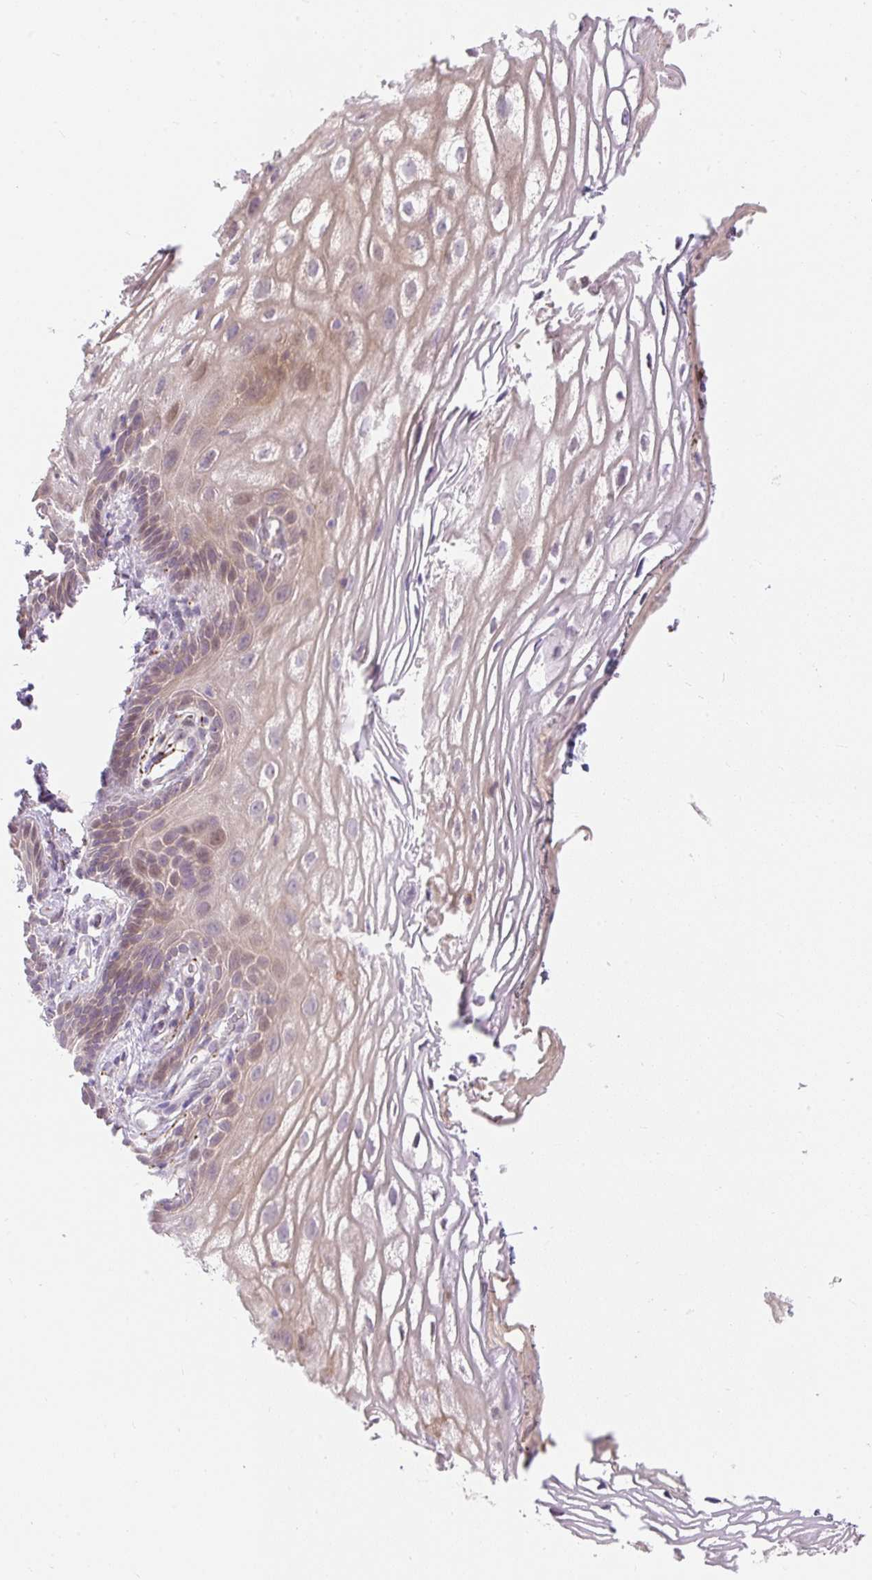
{"staining": {"intensity": "weak", "quantity": "<25%", "location": "cytoplasmic/membranous,nuclear"}, "tissue": "vagina", "cell_type": "Squamous epithelial cells", "image_type": "normal", "snomed": [{"axis": "morphology", "description": "Normal tissue, NOS"}, {"axis": "morphology", "description": "Adenocarcinoma, NOS"}, {"axis": "topography", "description": "Rectum"}, {"axis": "topography", "description": "Vagina"}, {"axis": "topography", "description": "Peripheral nerve tissue"}], "caption": "Human vagina stained for a protein using immunohistochemistry displays no positivity in squamous epithelial cells.", "gene": "EMC10", "patient": {"sex": "female", "age": 71}}